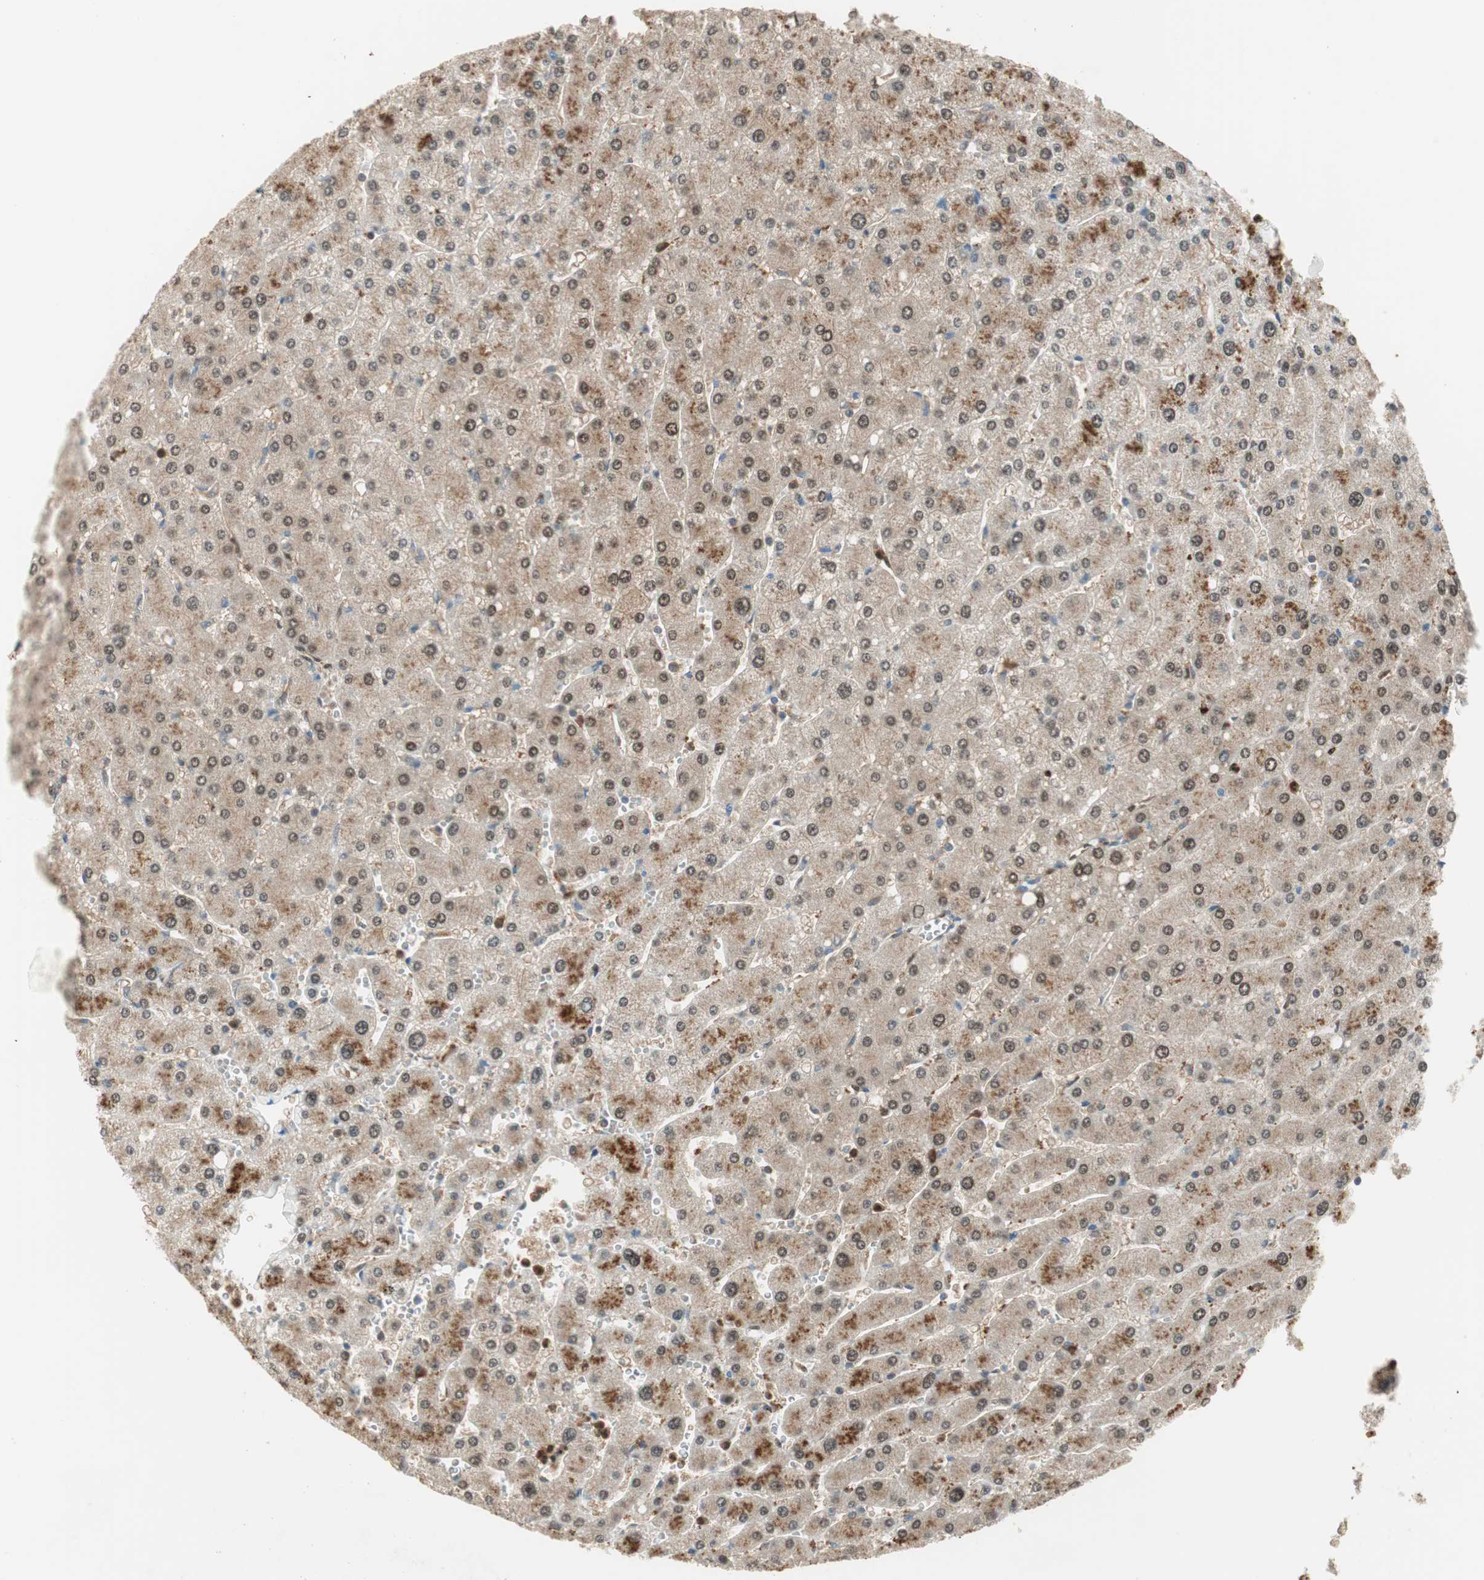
{"staining": {"intensity": "moderate", "quantity": ">75%", "location": "cytoplasmic/membranous"}, "tissue": "liver", "cell_type": "Cholangiocytes", "image_type": "normal", "snomed": [{"axis": "morphology", "description": "Normal tissue, NOS"}, {"axis": "topography", "description": "Liver"}], "caption": "Normal liver reveals moderate cytoplasmic/membranous positivity in about >75% of cholangiocytes.", "gene": "LTA4H", "patient": {"sex": "male", "age": 55}}